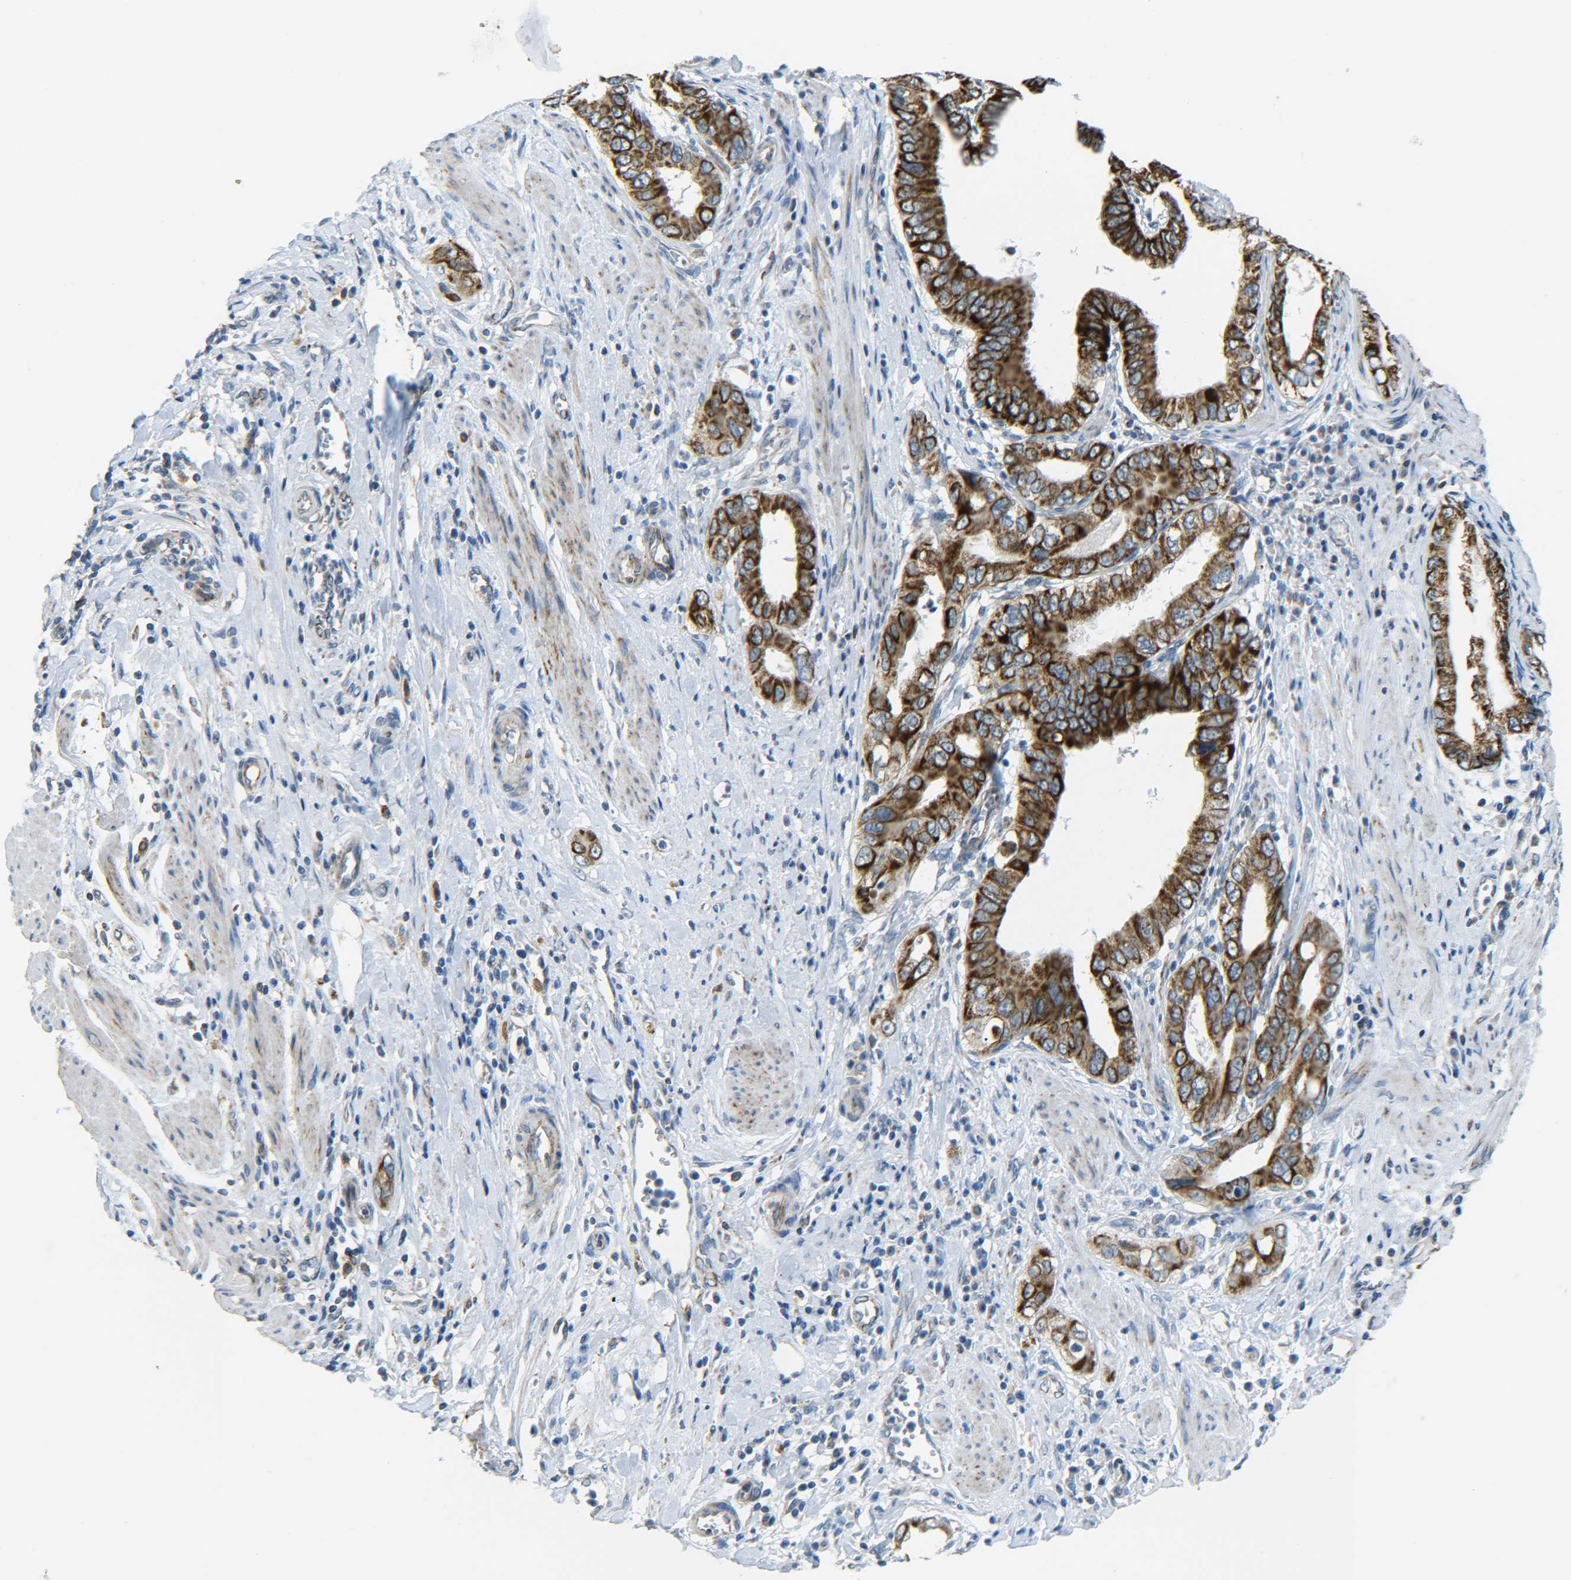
{"staining": {"intensity": "strong", "quantity": ">75%", "location": "cytoplasmic/membranous"}, "tissue": "pancreatic cancer", "cell_type": "Tumor cells", "image_type": "cancer", "snomed": [{"axis": "morphology", "description": "Normal tissue, NOS"}, {"axis": "topography", "description": "Lymph node"}], "caption": "Pancreatic cancer stained with a protein marker displays strong staining in tumor cells.", "gene": "CYB5R1", "patient": {"sex": "male", "age": 50}}